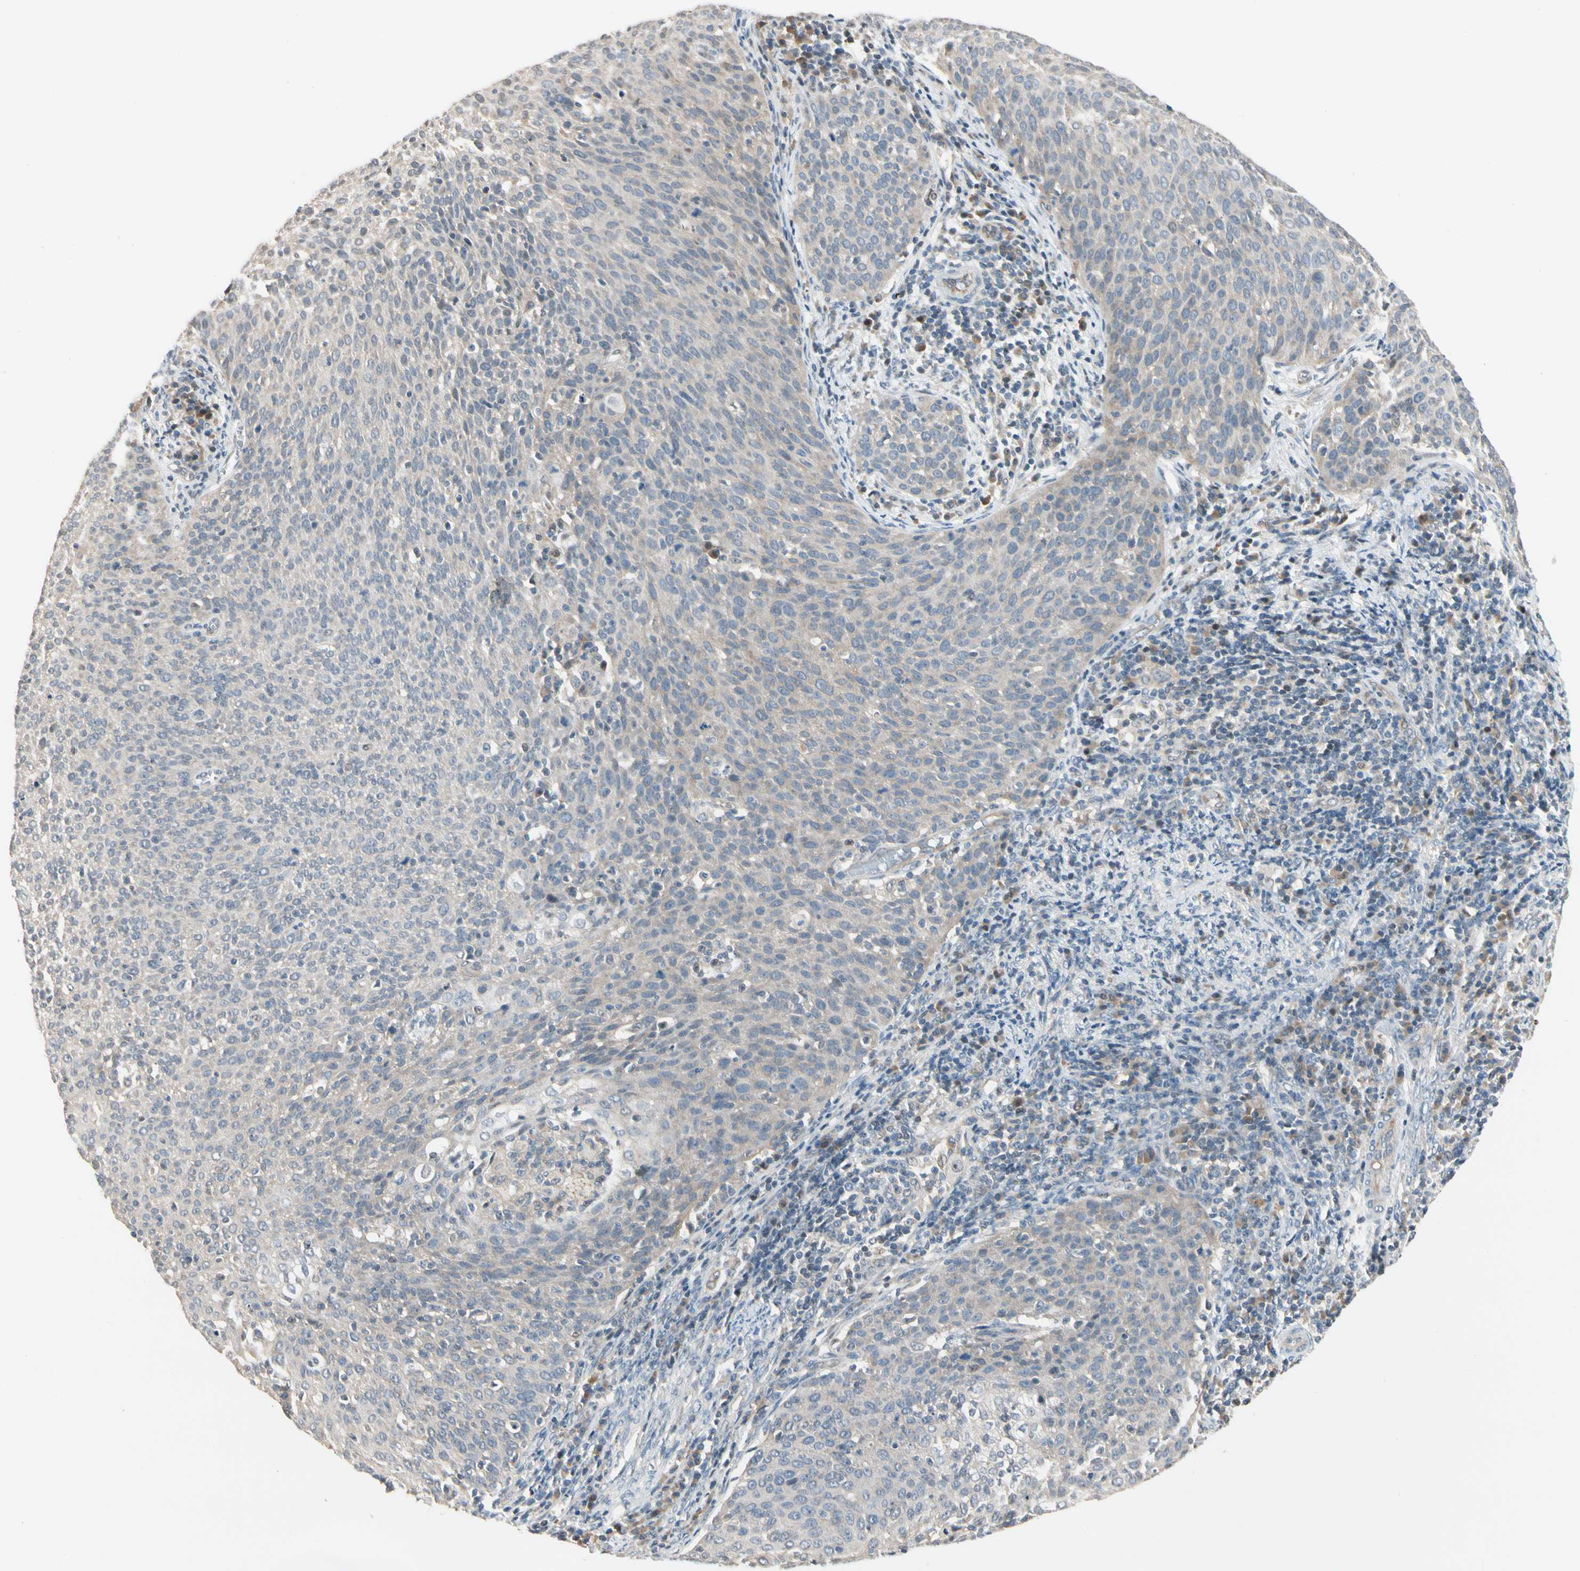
{"staining": {"intensity": "weak", "quantity": ">75%", "location": "cytoplasmic/membranous"}, "tissue": "cervical cancer", "cell_type": "Tumor cells", "image_type": "cancer", "snomed": [{"axis": "morphology", "description": "Squamous cell carcinoma, NOS"}, {"axis": "topography", "description": "Cervix"}], "caption": "Cervical cancer stained for a protein reveals weak cytoplasmic/membranous positivity in tumor cells.", "gene": "P3H2", "patient": {"sex": "female", "age": 38}}